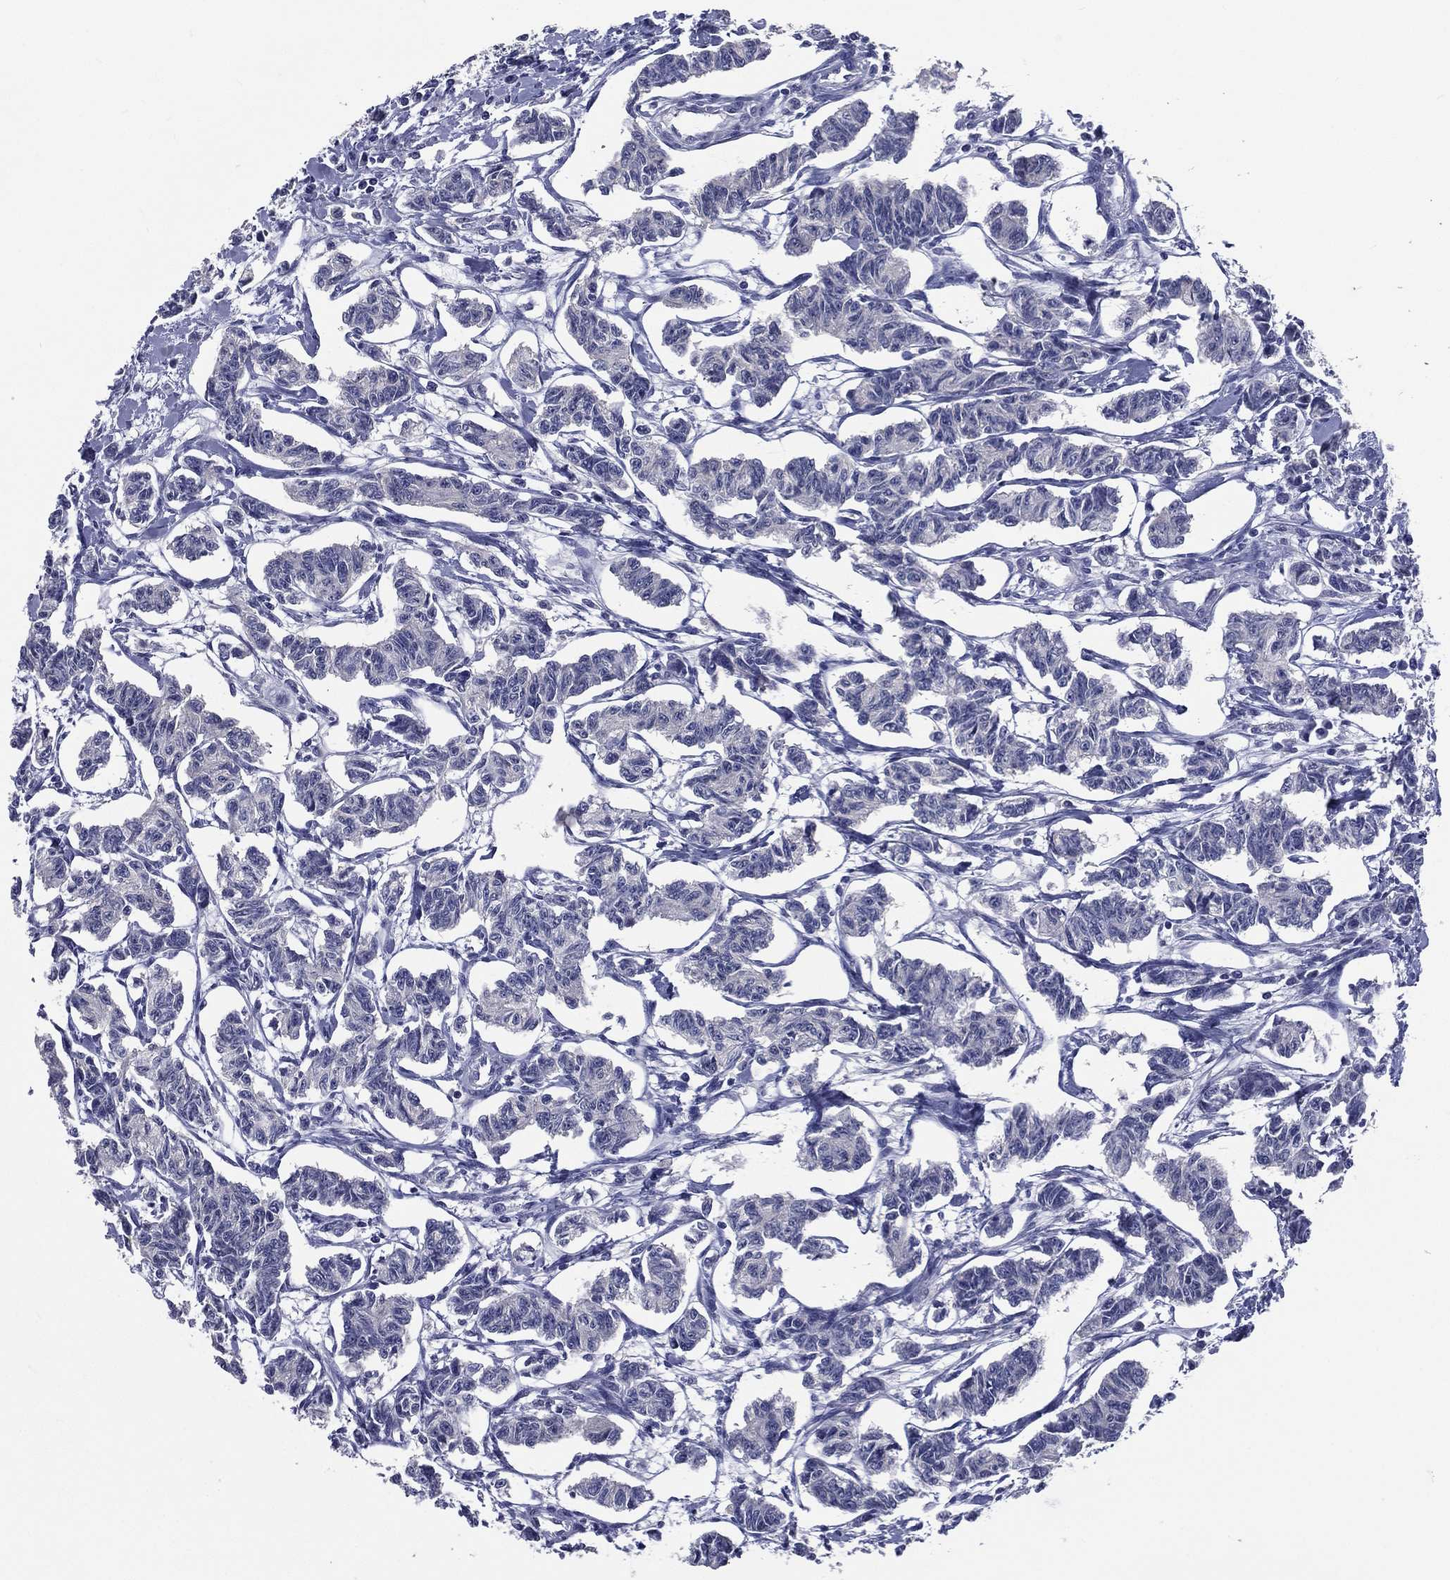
{"staining": {"intensity": "negative", "quantity": "none", "location": "none"}, "tissue": "carcinoid", "cell_type": "Tumor cells", "image_type": "cancer", "snomed": [{"axis": "morphology", "description": "Carcinoid, malignant, NOS"}, {"axis": "topography", "description": "Kidney"}], "caption": "The micrograph demonstrates no significant positivity in tumor cells of carcinoid.", "gene": "DPYS", "patient": {"sex": "female", "age": 41}}